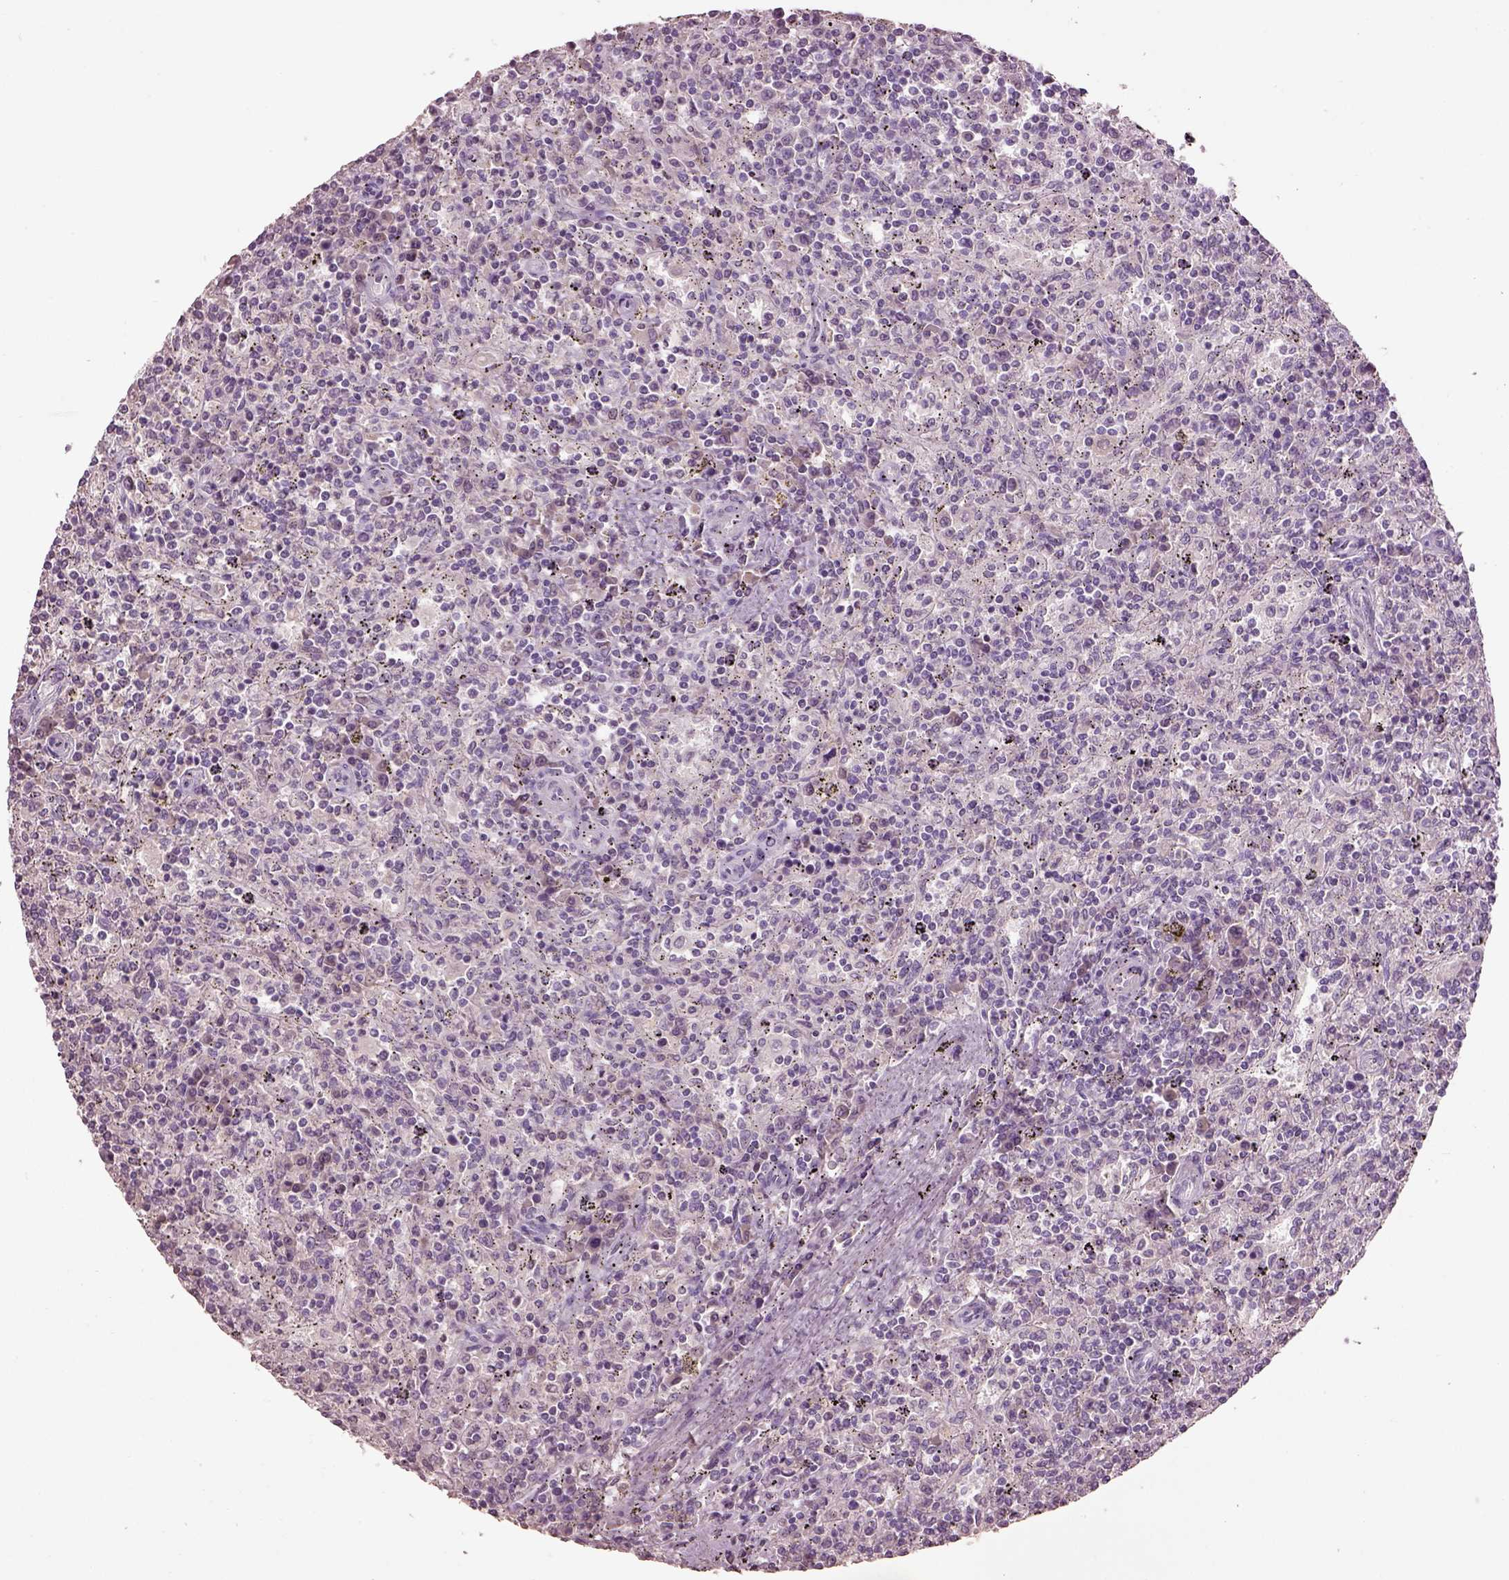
{"staining": {"intensity": "negative", "quantity": "none", "location": "none"}, "tissue": "lymphoma", "cell_type": "Tumor cells", "image_type": "cancer", "snomed": [{"axis": "morphology", "description": "Malignant lymphoma, non-Hodgkin's type, Low grade"}, {"axis": "topography", "description": "Spleen"}], "caption": "Image shows no significant protein staining in tumor cells of lymphoma.", "gene": "KCNIP3", "patient": {"sex": "male", "age": 62}}